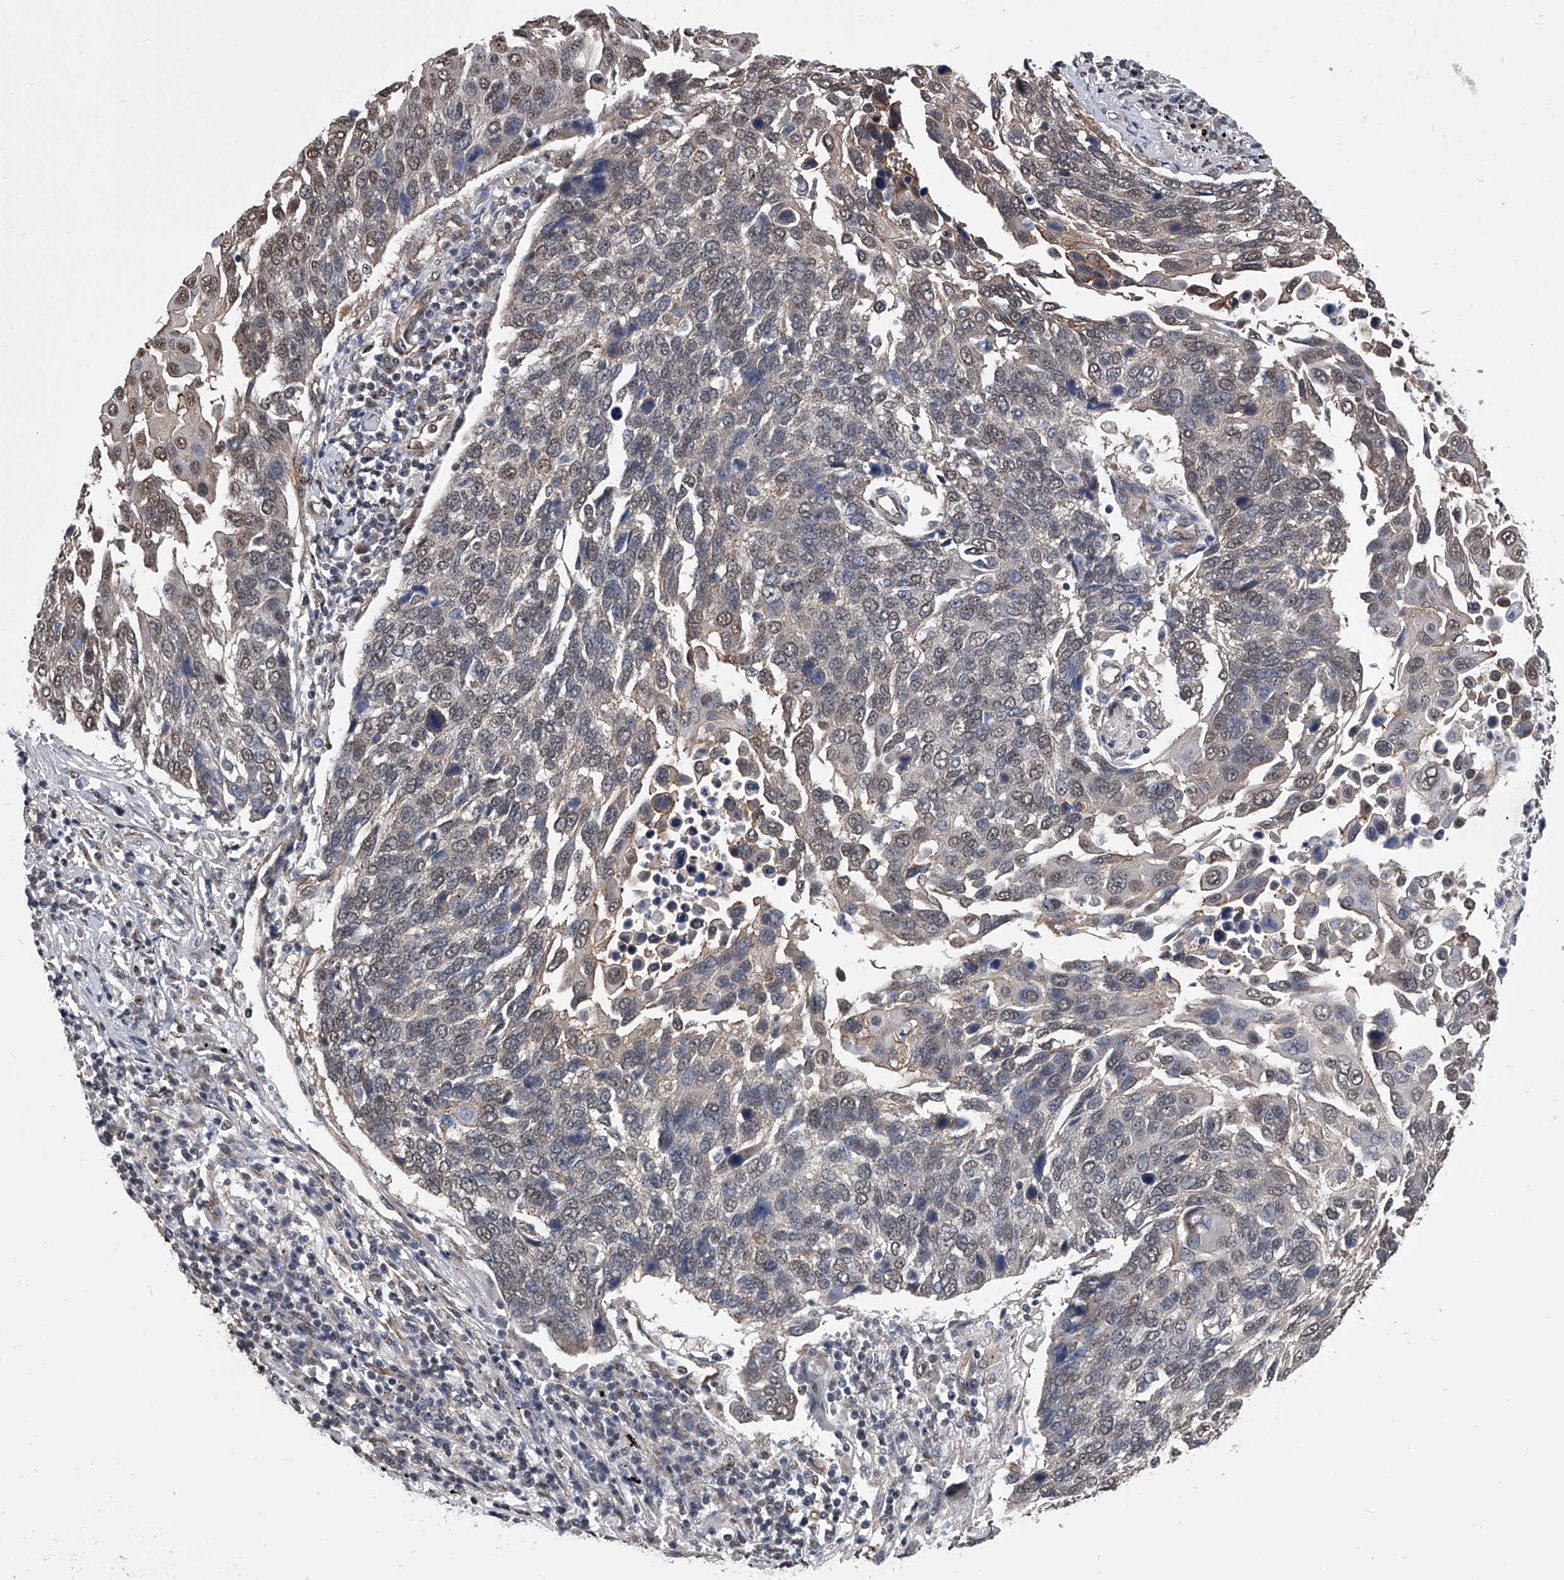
{"staining": {"intensity": "weak", "quantity": "<25%", "location": "nuclear"}, "tissue": "lung cancer", "cell_type": "Tumor cells", "image_type": "cancer", "snomed": [{"axis": "morphology", "description": "Squamous cell carcinoma, NOS"}, {"axis": "topography", "description": "Lung"}], "caption": "Immunohistochemistry of lung cancer reveals no staining in tumor cells.", "gene": "ZNF76", "patient": {"sex": "male", "age": 66}}